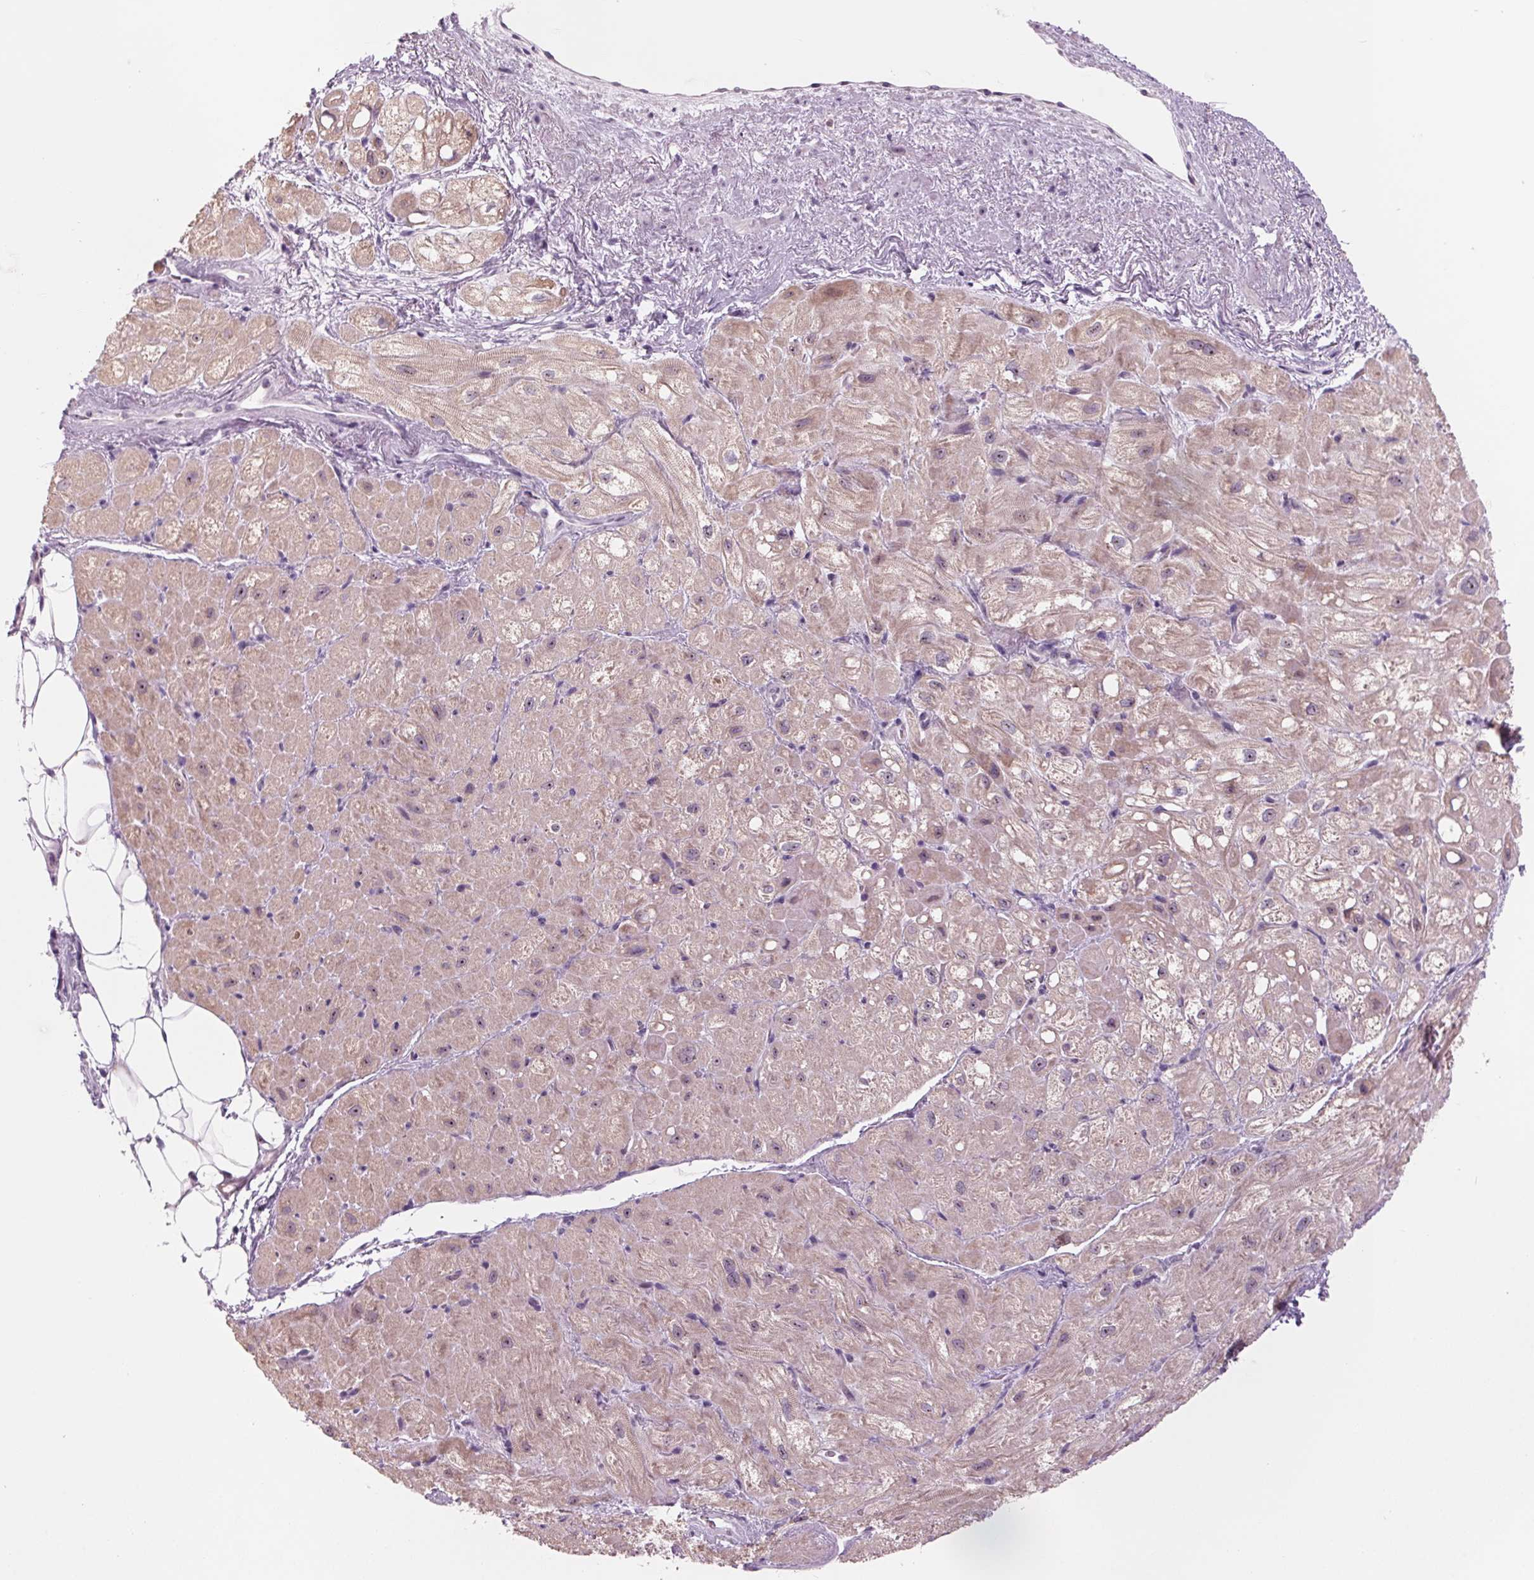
{"staining": {"intensity": "weak", "quantity": "25%-75%", "location": "cytoplasmic/membranous,nuclear"}, "tissue": "heart muscle", "cell_type": "Cardiomyocytes", "image_type": "normal", "snomed": [{"axis": "morphology", "description": "Normal tissue, NOS"}, {"axis": "topography", "description": "Heart"}], "caption": "Weak cytoplasmic/membranous,nuclear positivity is appreciated in approximately 25%-75% of cardiomyocytes in benign heart muscle. The protein is stained brown, and the nuclei are stained in blue (DAB IHC with brightfield microscopy, high magnification).", "gene": "DNTTIP2", "patient": {"sex": "female", "age": 69}}